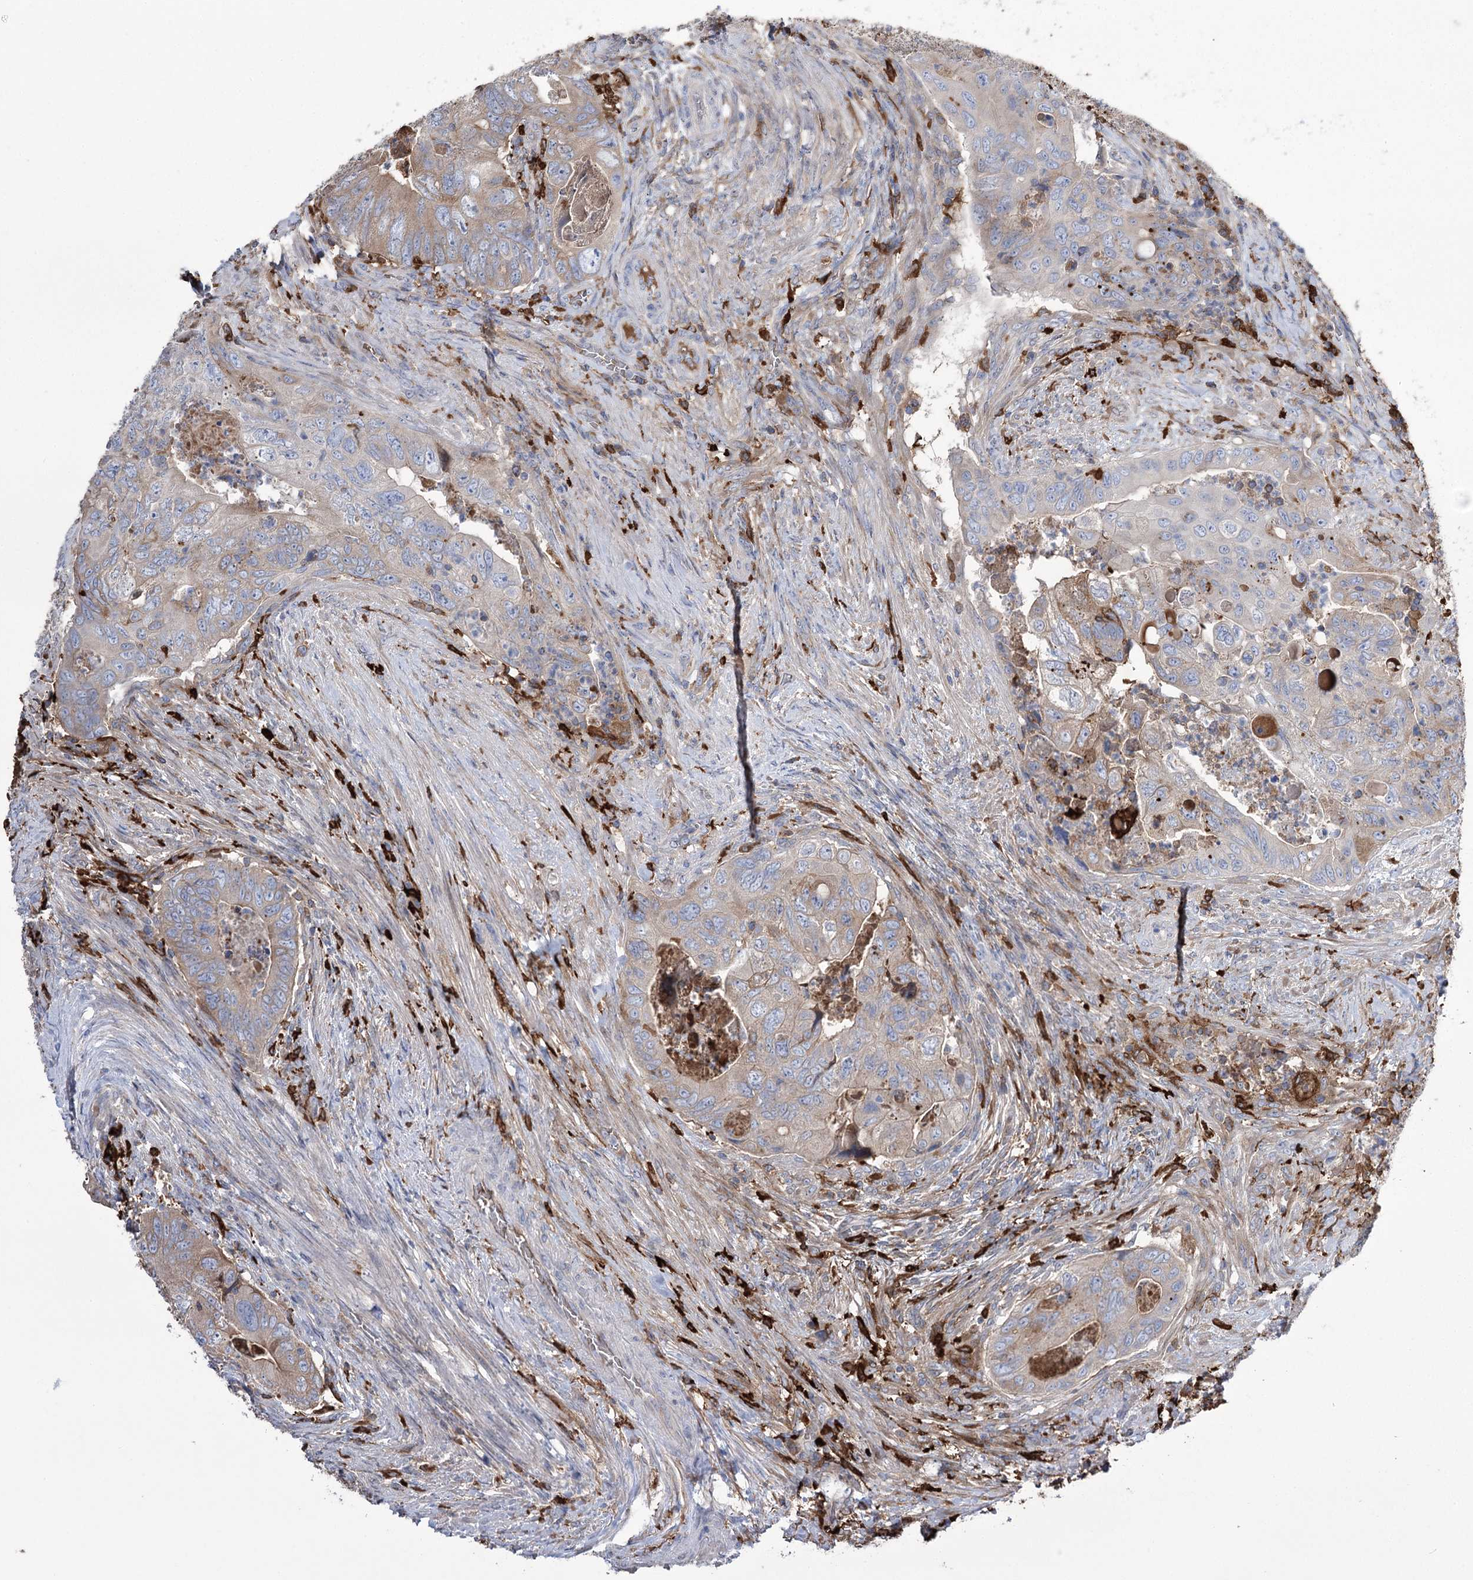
{"staining": {"intensity": "weak", "quantity": "<25%", "location": "cytoplasmic/membranous"}, "tissue": "colorectal cancer", "cell_type": "Tumor cells", "image_type": "cancer", "snomed": [{"axis": "morphology", "description": "Adenocarcinoma, NOS"}, {"axis": "topography", "description": "Rectum"}], "caption": "IHC micrograph of human colorectal adenocarcinoma stained for a protein (brown), which exhibits no staining in tumor cells.", "gene": "ZNF622", "patient": {"sex": "male", "age": 63}}